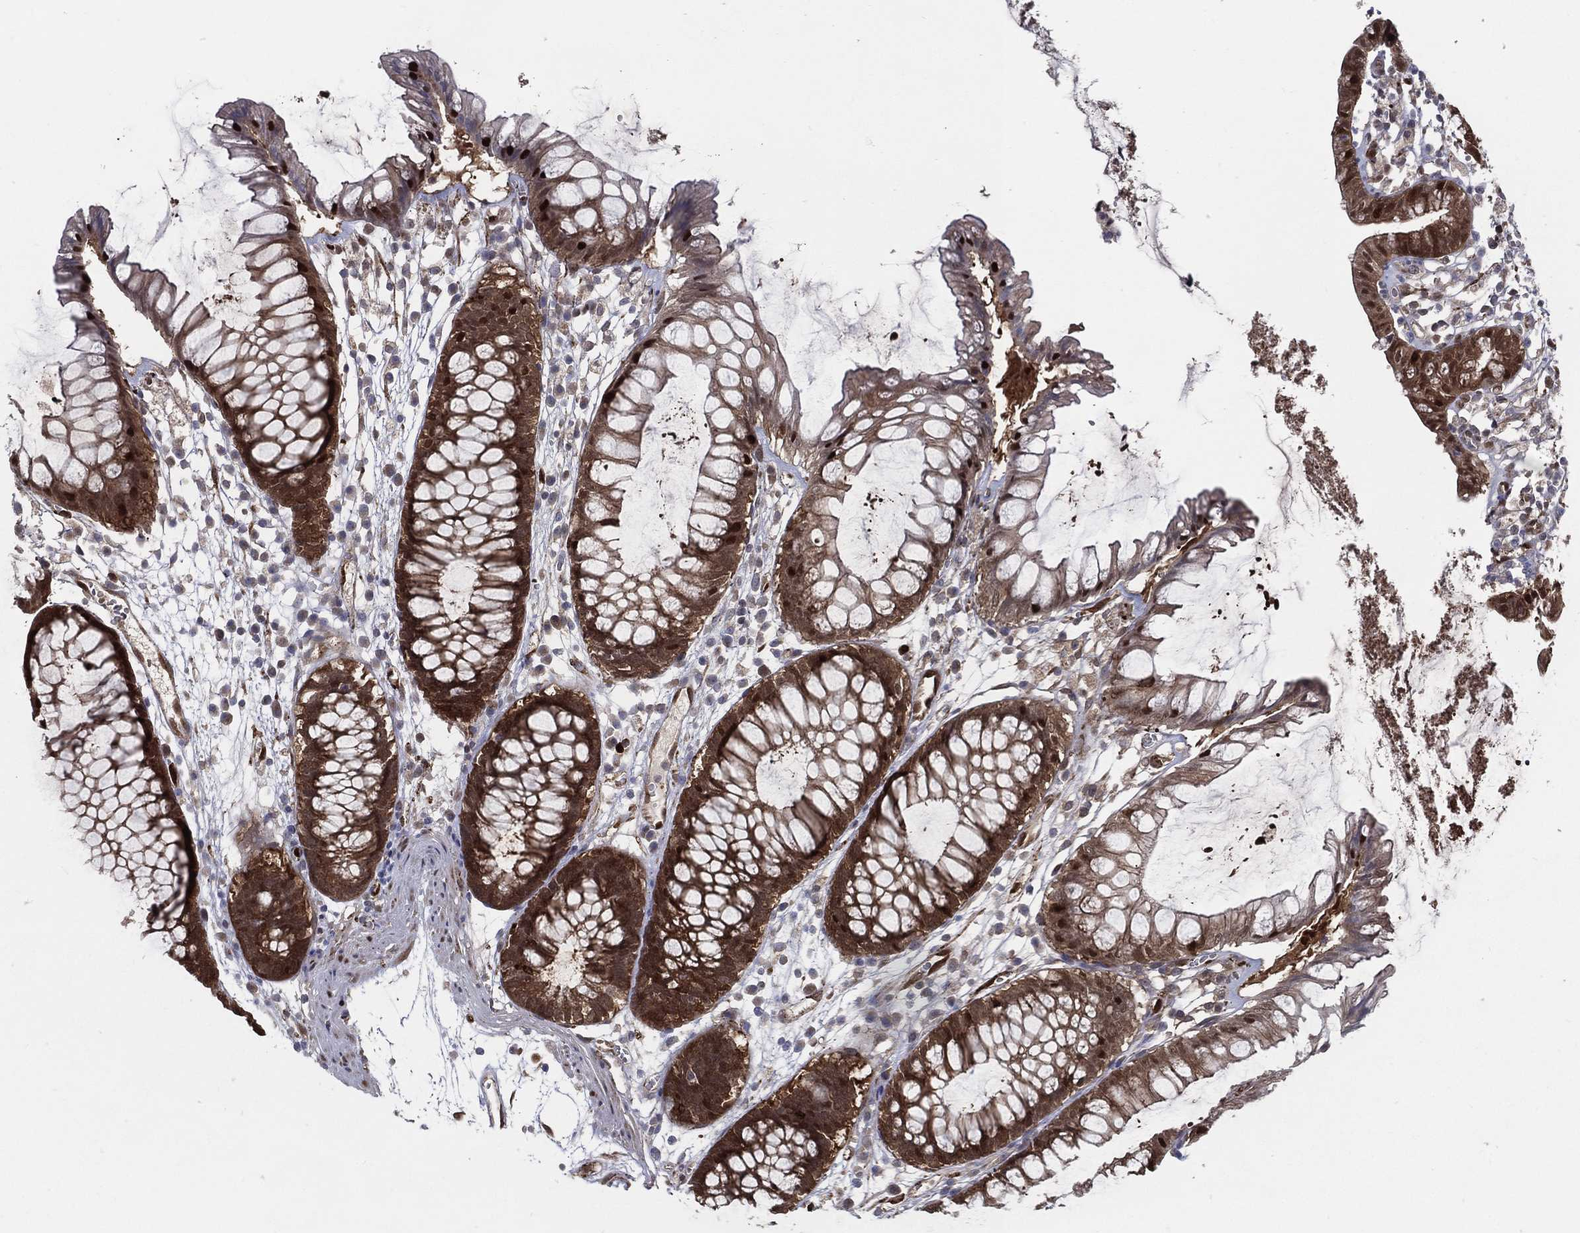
{"staining": {"intensity": "moderate", "quantity": "<25%", "location": "cytoplasmic/membranous"}, "tissue": "colon", "cell_type": "Endothelial cells", "image_type": "normal", "snomed": [{"axis": "morphology", "description": "Normal tissue, NOS"}, {"axis": "morphology", "description": "Adenocarcinoma, NOS"}, {"axis": "topography", "description": "Colon"}], "caption": "Immunohistochemistry (IHC) micrograph of unremarkable colon stained for a protein (brown), which shows low levels of moderate cytoplasmic/membranous staining in about <25% of endothelial cells.", "gene": "ARHGAP11A", "patient": {"sex": "male", "age": 65}}